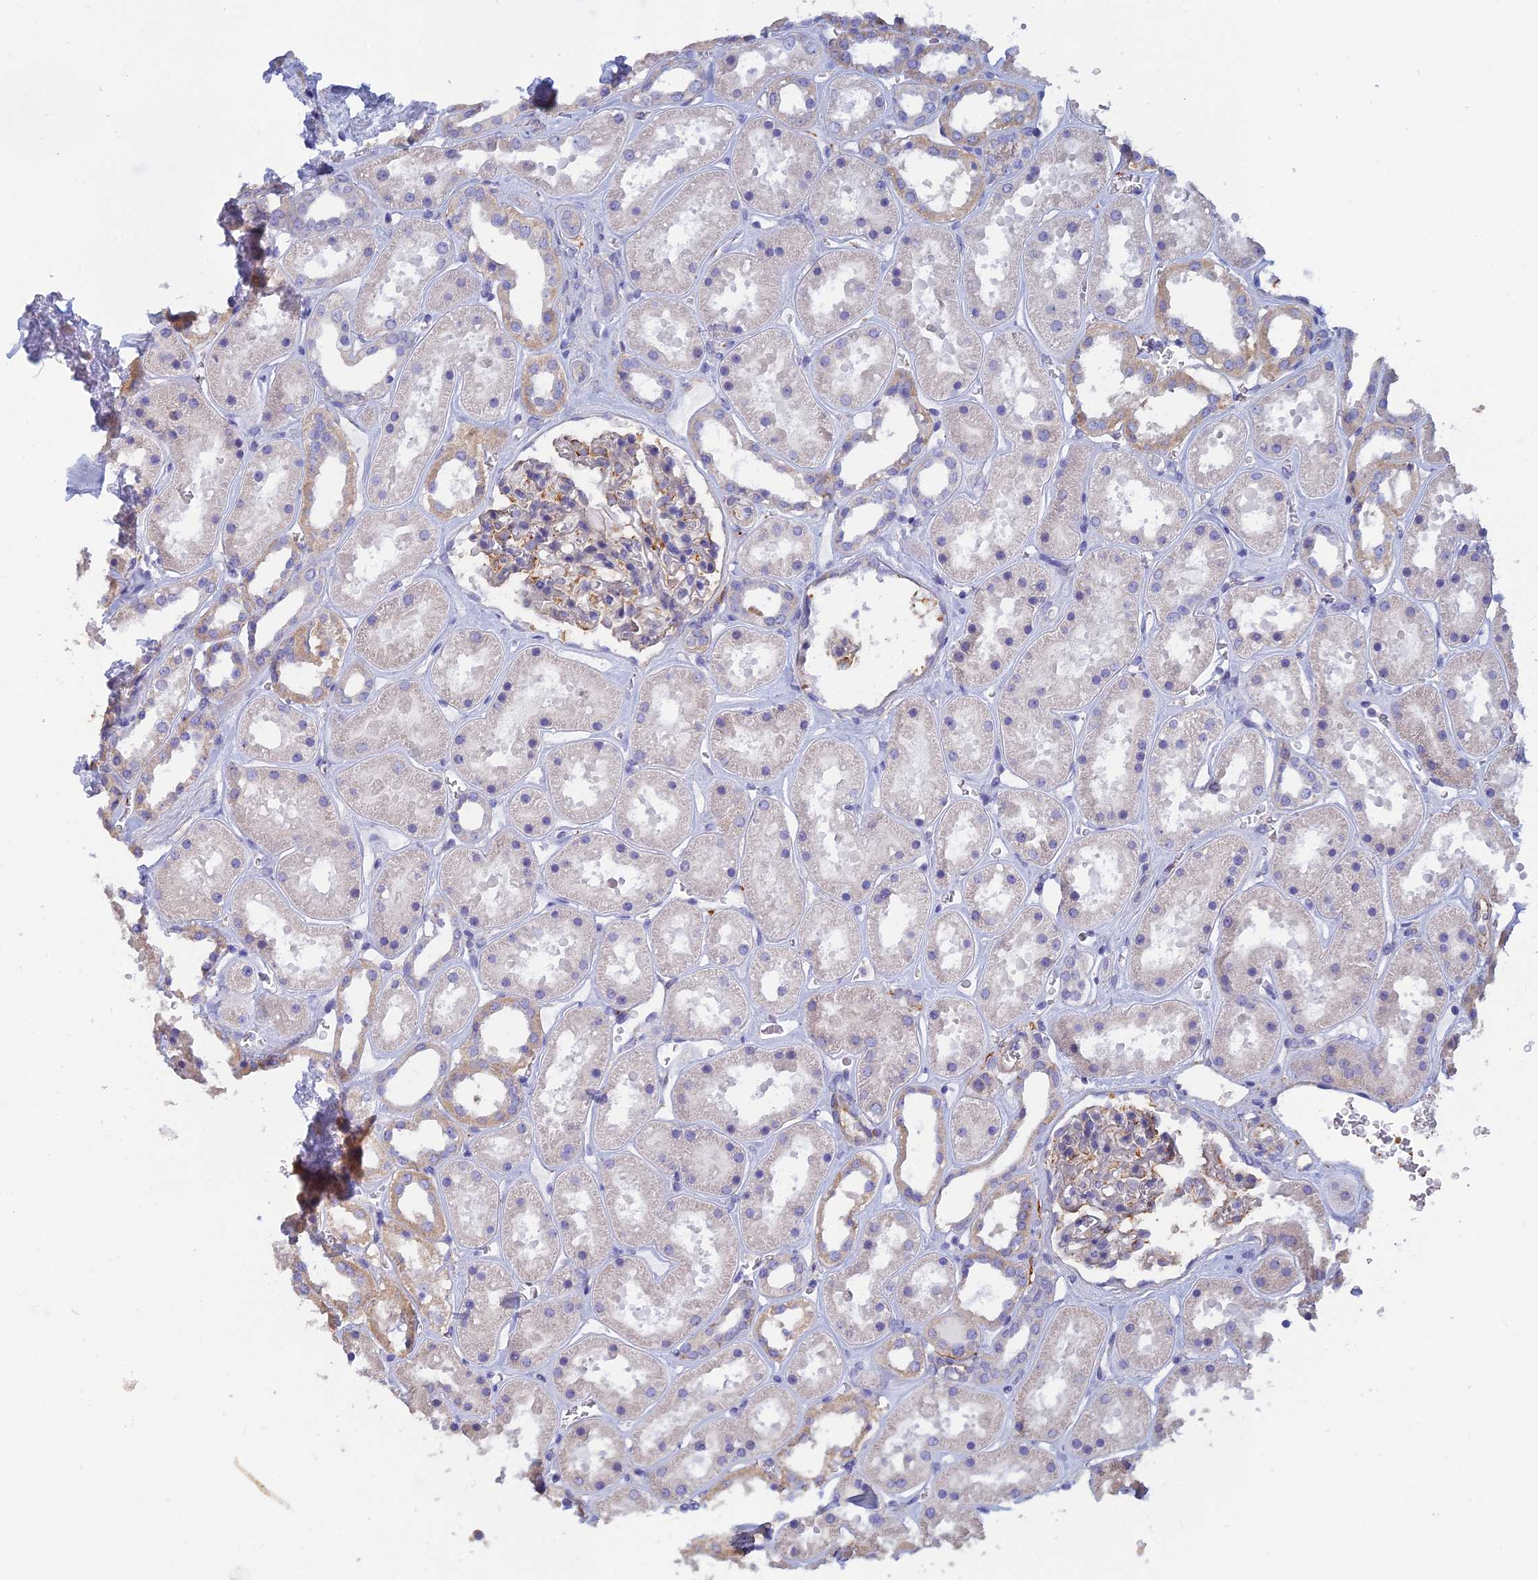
{"staining": {"intensity": "moderate", "quantity": "<25%", "location": "cytoplasmic/membranous"}, "tissue": "kidney", "cell_type": "Cells in glomeruli", "image_type": "normal", "snomed": [{"axis": "morphology", "description": "Normal tissue, NOS"}, {"axis": "topography", "description": "Kidney"}], "caption": "Immunohistochemistry photomicrograph of benign kidney stained for a protein (brown), which exhibits low levels of moderate cytoplasmic/membranous expression in approximately <25% of cells in glomeruli.", "gene": "PCDHA5", "patient": {"sex": "female", "age": 41}}